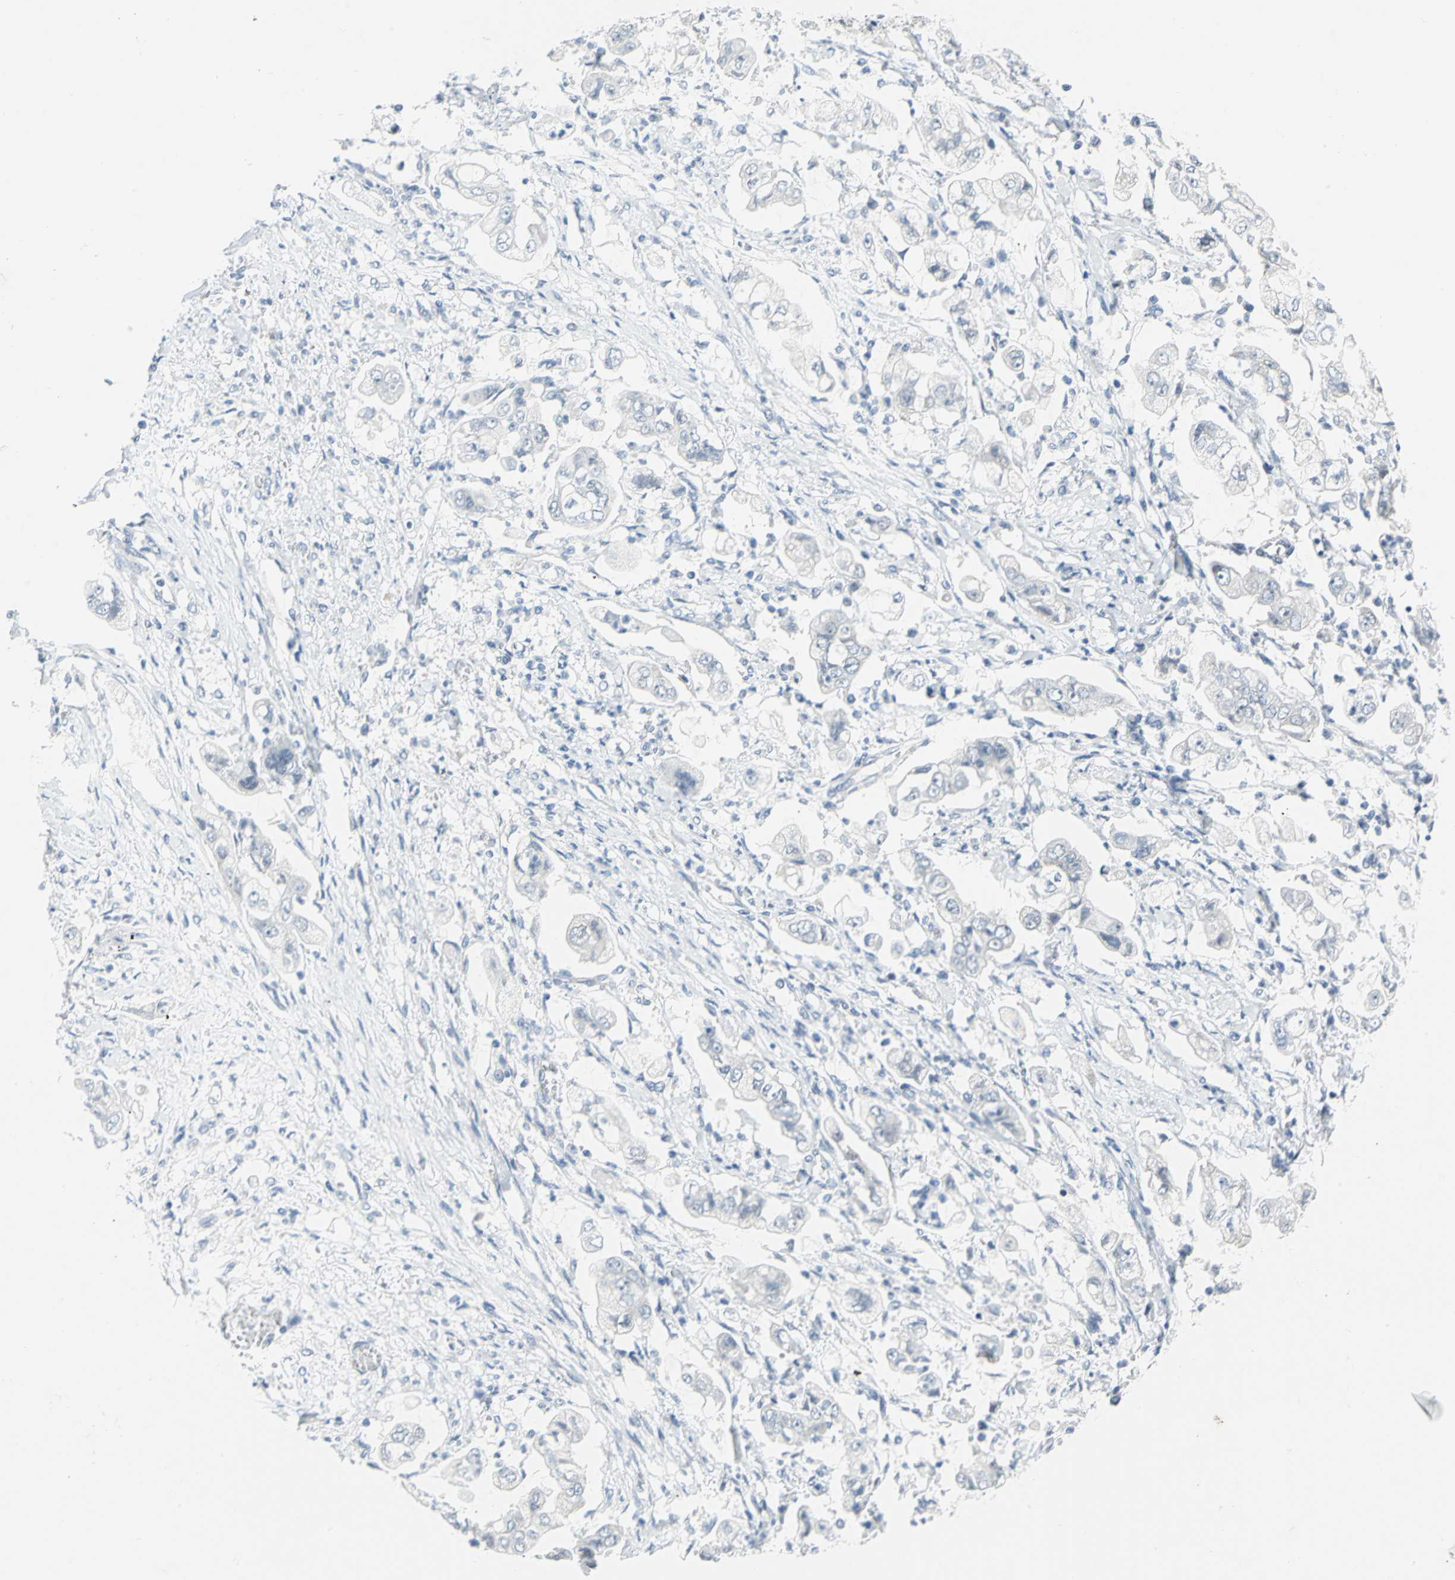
{"staining": {"intensity": "negative", "quantity": "none", "location": "none"}, "tissue": "stomach cancer", "cell_type": "Tumor cells", "image_type": "cancer", "snomed": [{"axis": "morphology", "description": "Adenocarcinoma, NOS"}, {"axis": "topography", "description": "Stomach"}], "caption": "High magnification brightfield microscopy of adenocarcinoma (stomach) stained with DAB (brown) and counterstained with hematoxylin (blue): tumor cells show no significant positivity.", "gene": "PIN1", "patient": {"sex": "male", "age": 62}}